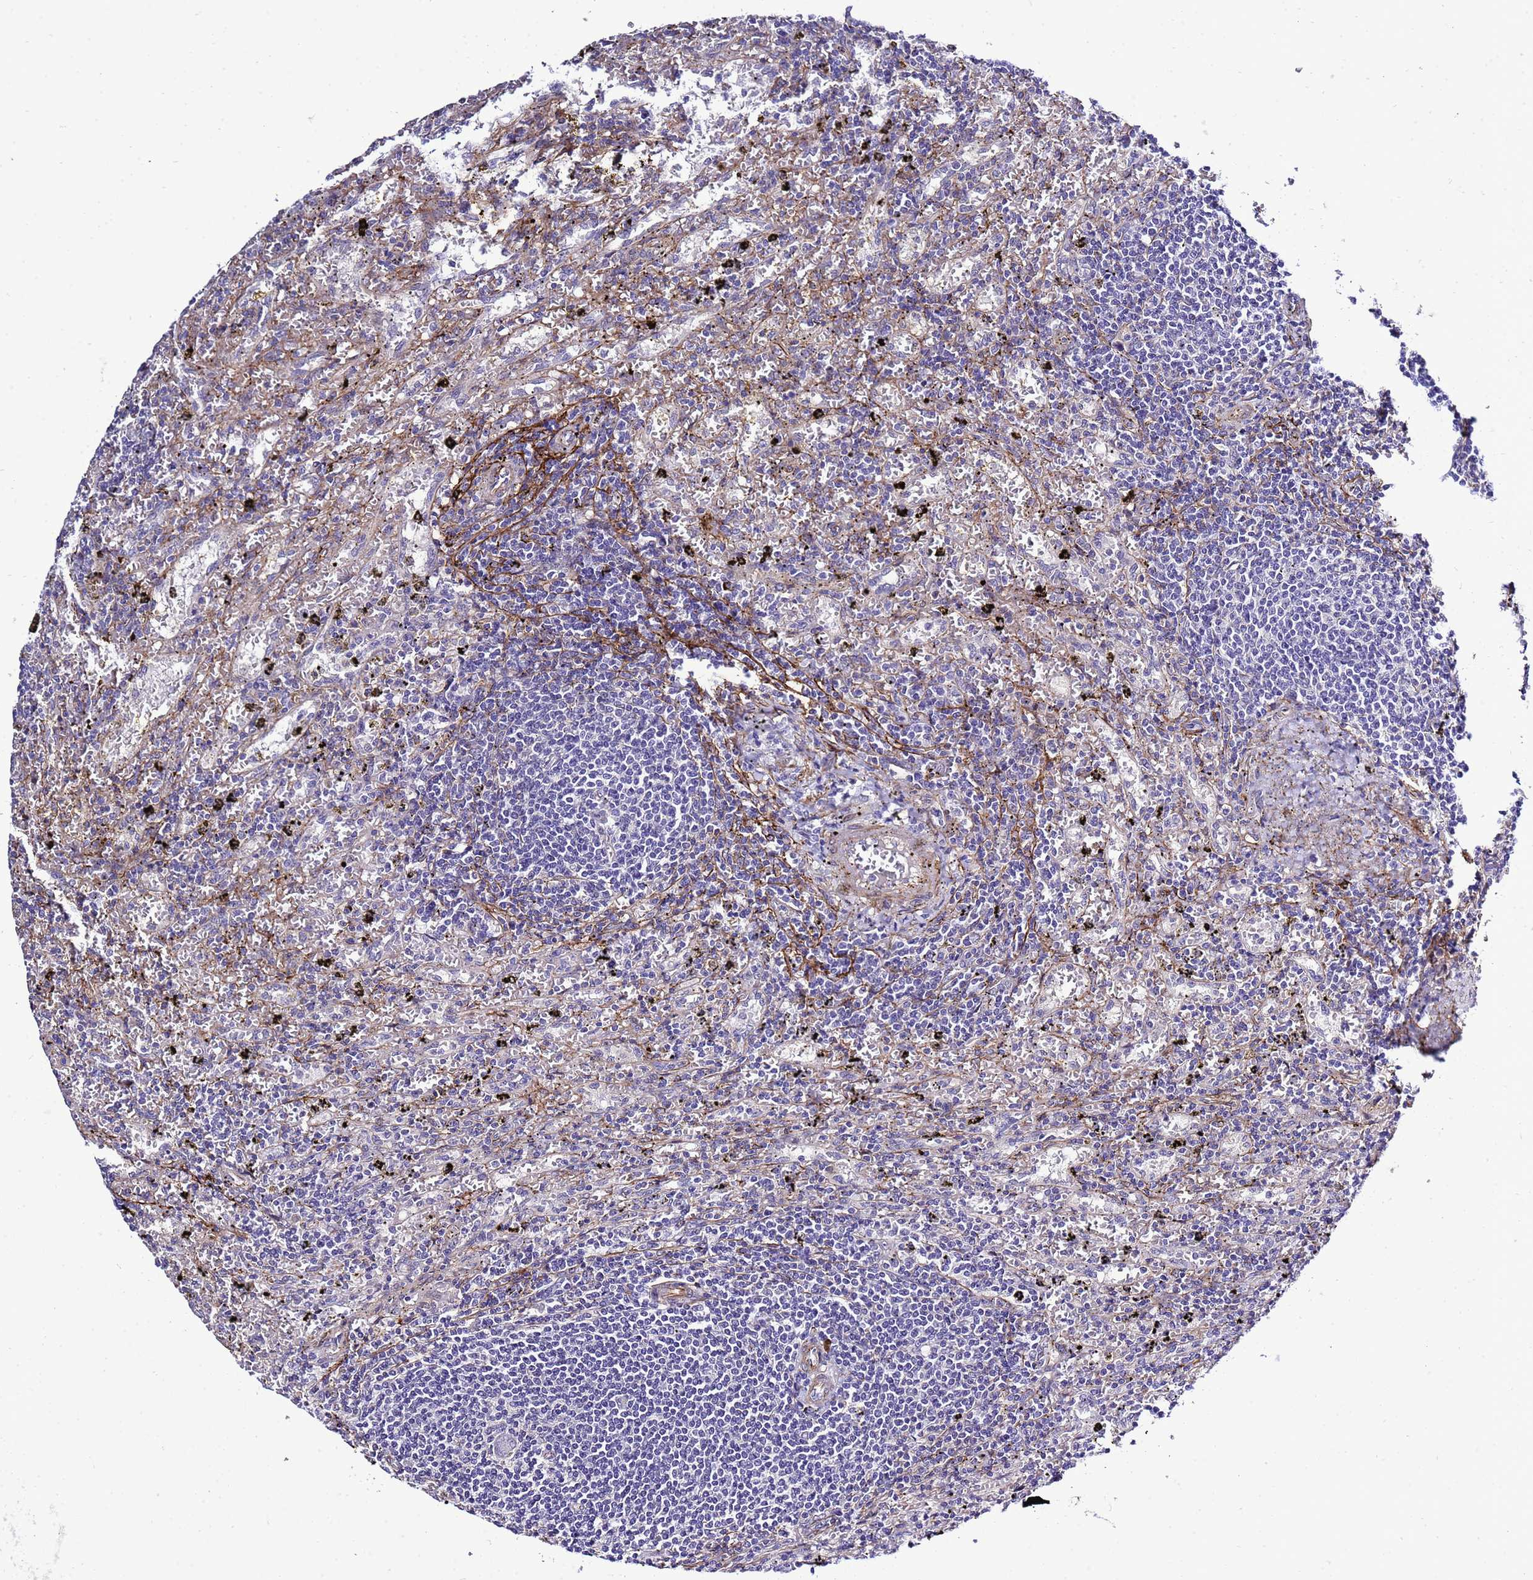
{"staining": {"intensity": "negative", "quantity": "none", "location": "none"}, "tissue": "lymphoma", "cell_type": "Tumor cells", "image_type": "cancer", "snomed": [{"axis": "morphology", "description": "Malignant lymphoma, non-Hodgkin's type, Low grade"}, {"axis": "topography", "description": "Spleen"}], "caption": "A histopathology image of lymphoma stained for a protein displays no brown staining in tumor cells.", "gene": "GZF1", "patient": {"sex": "male", "age": 76}}